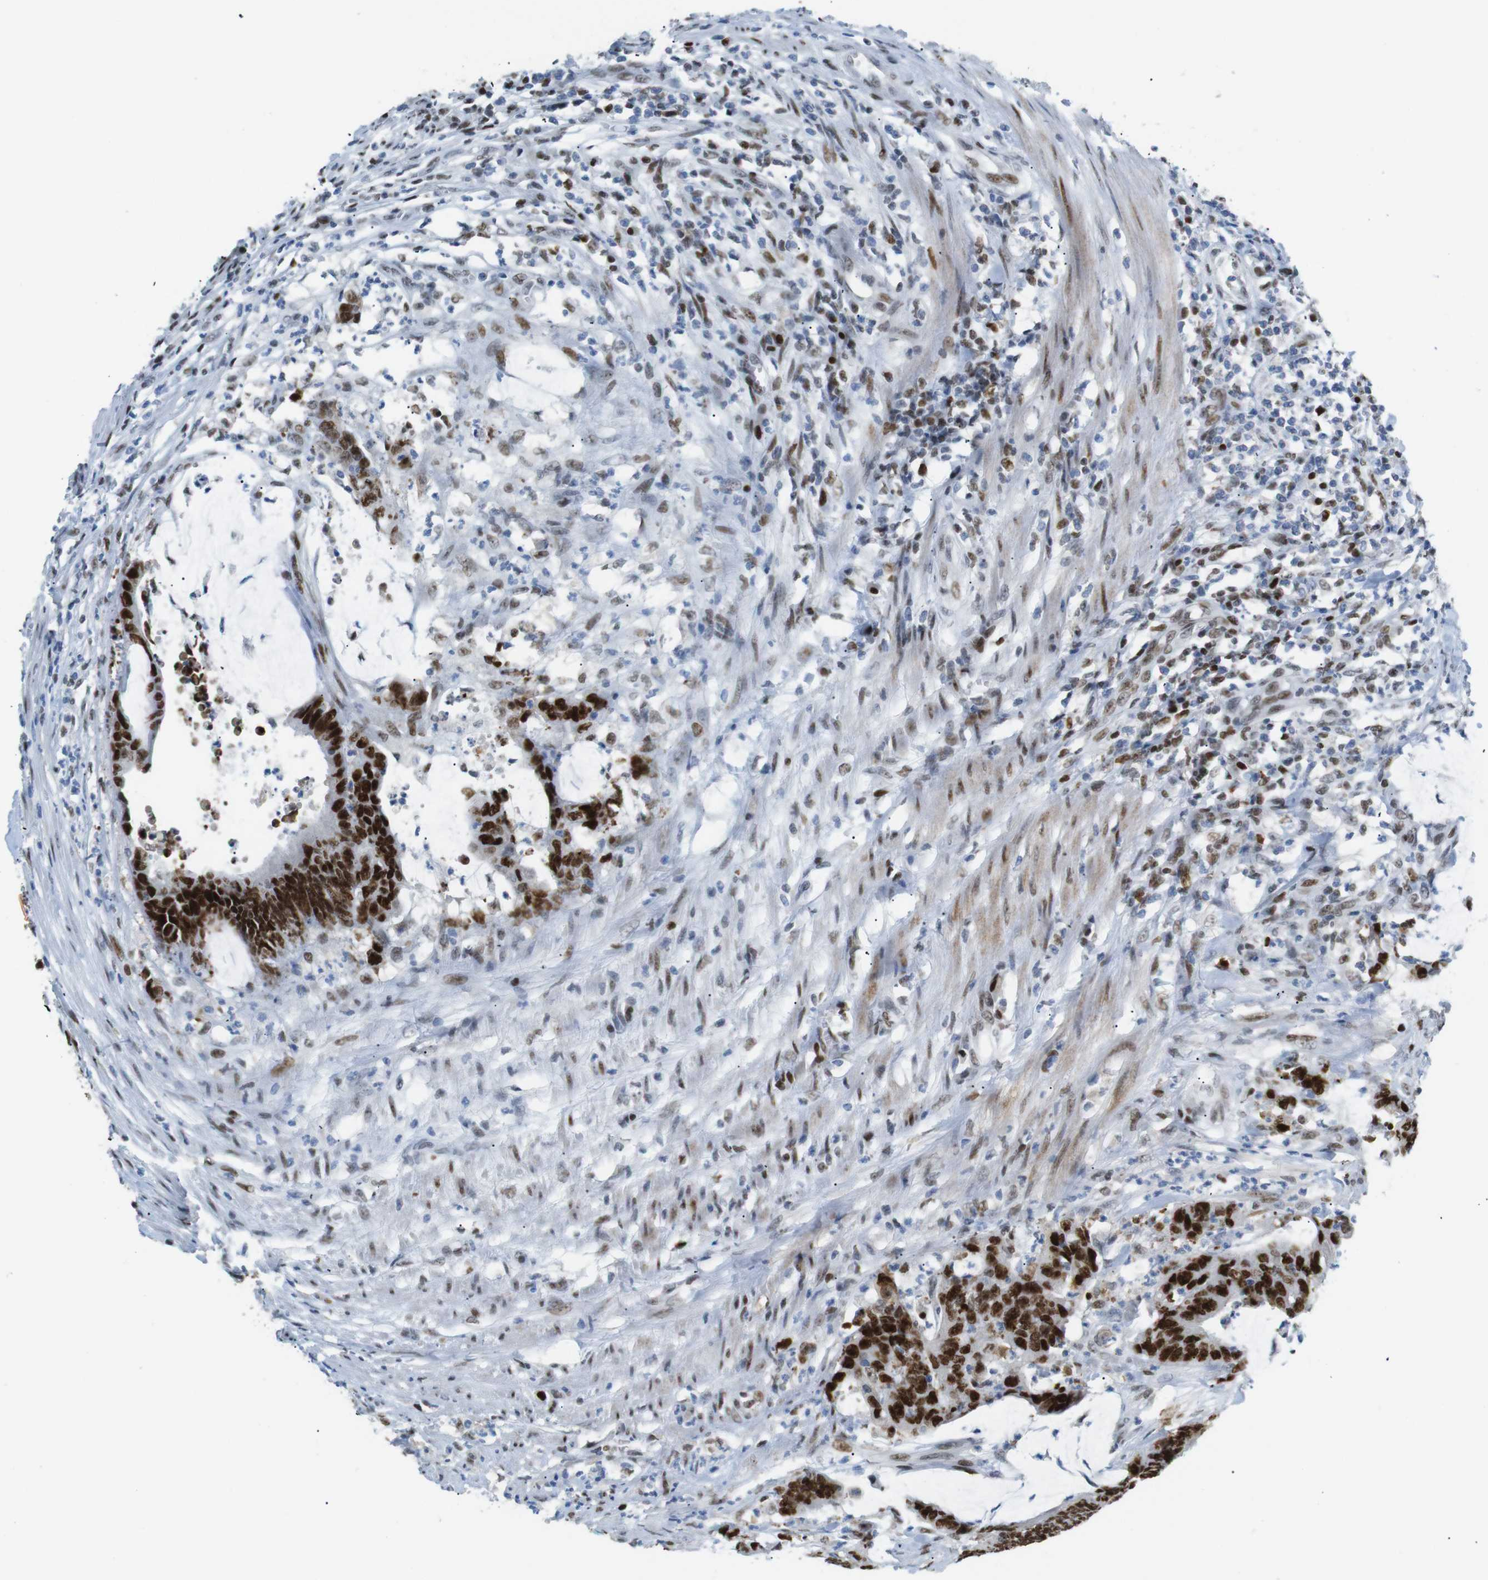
{"staining": {"intensity": "strong", "quantity": ">75%", "location": "nuclear"}, "tissue": "colorectal cancer", "cell_type": "Tumor cells", "image_type": "cancer", "snomed": [{"axis": "morphology", "description": "Adenocarcinoma, NOS"}, {"axis": "topography", "description": "Rectum"}], "caption": "Immunohistochemistry histopathology image of adenocarcinoma (colorectal) stained for a protein (brown), which reveals high levels of strong nuclear expression in about >75% of tumor cells.", "gene": "RIOX2", "patient": {"sex": "female", "age": 66}}